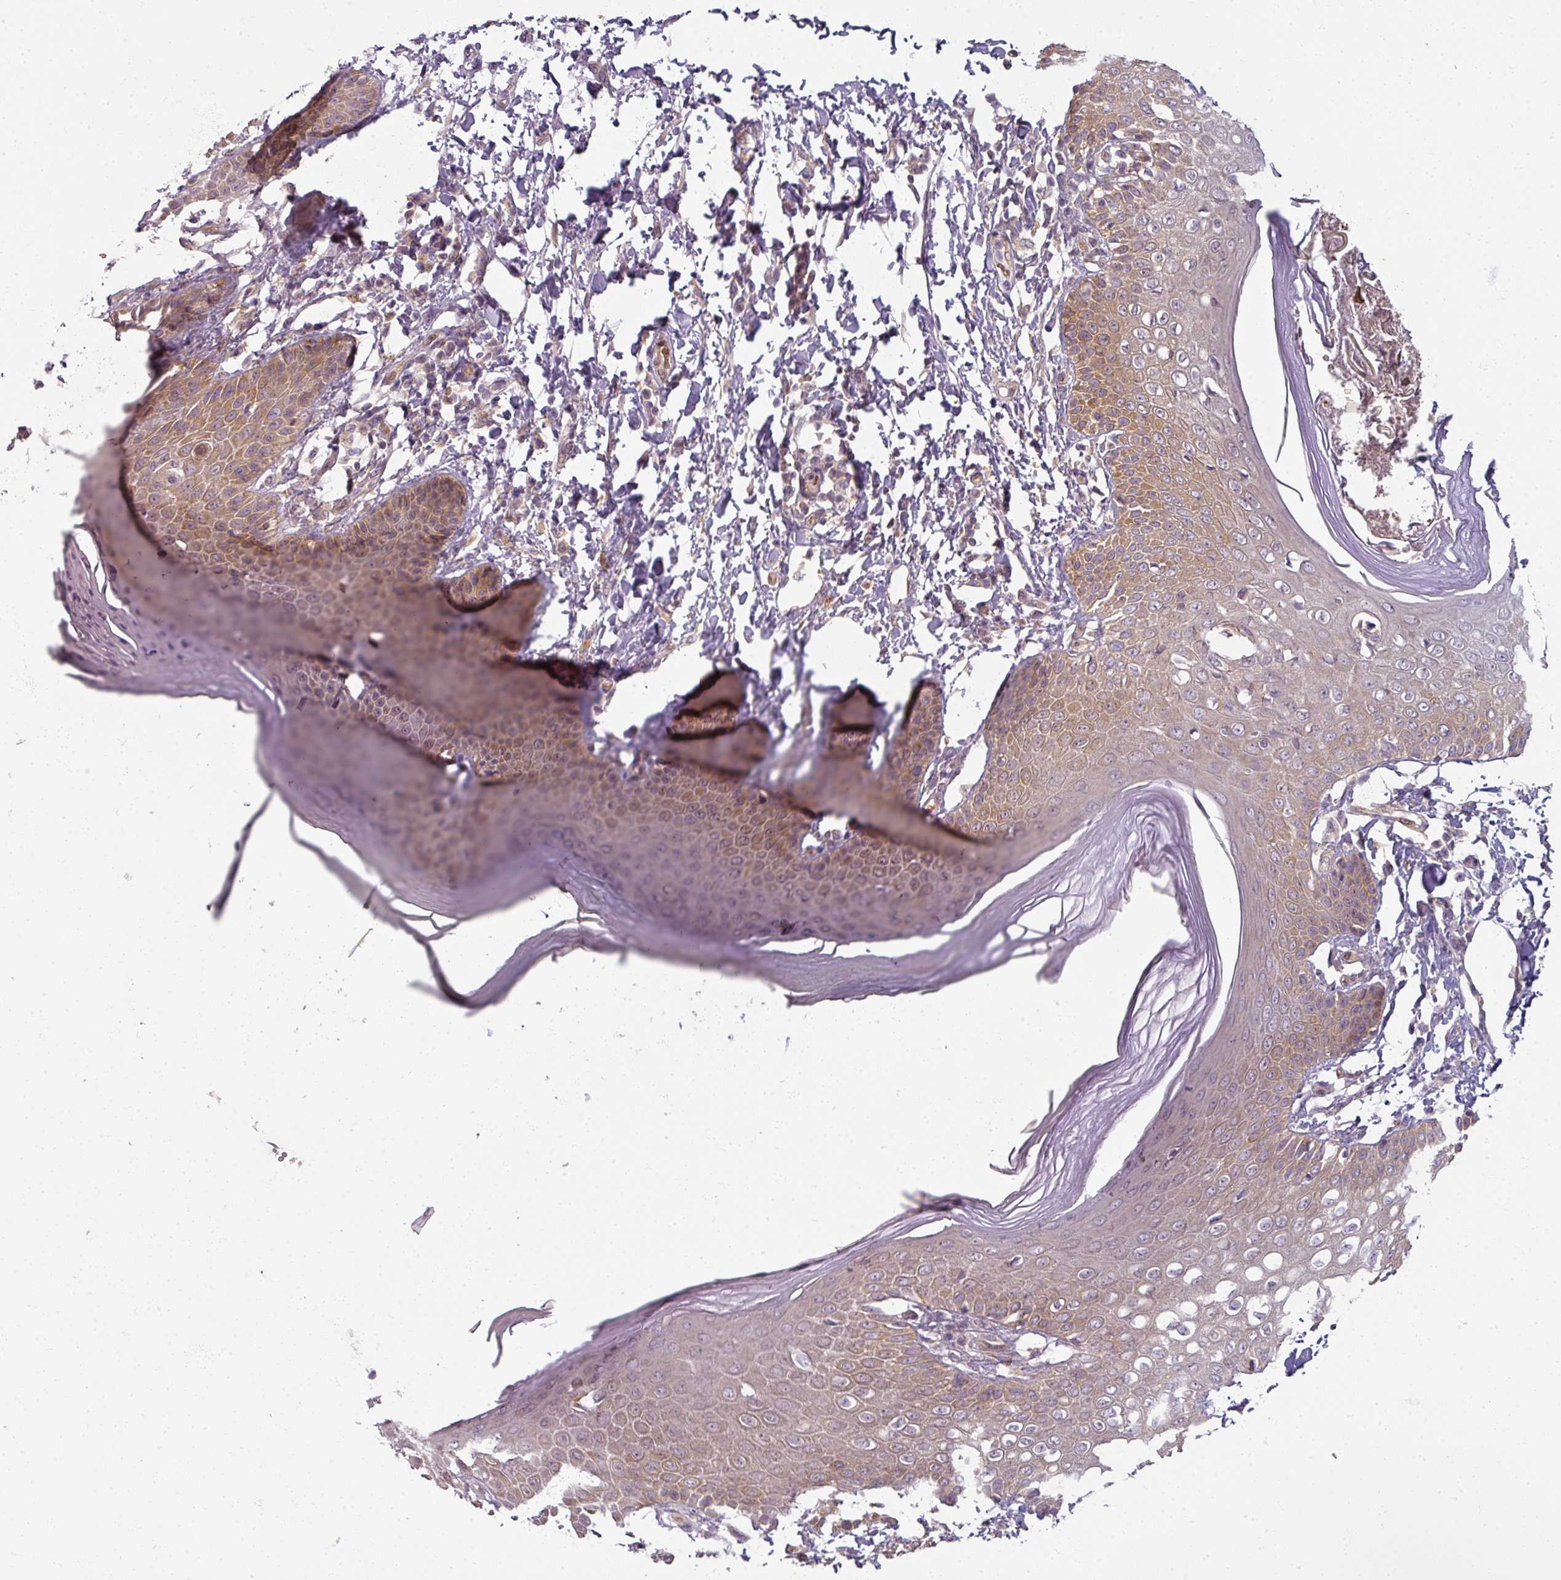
{"staining": {"intensity": "moderate", "quantity": "25%-75%", "location": "cytoplasmic/membranous"}, "tissue": "skin", "cell_type": "Epidermal cells", "image_type": "normal", "snomed": [{"axis": "morphology", "description": "Normal tissue, NOS"}, {"axis": "topography", "description": "Peripheral nerve tissue"}], "caption": "A medium amount of moderate cytoplasmic/membranous expression is present in about 25%-75% of epidermal cells in benign skin.", "gene": "AGPAT4", "patient": {"sex": "male", "age": 51}}